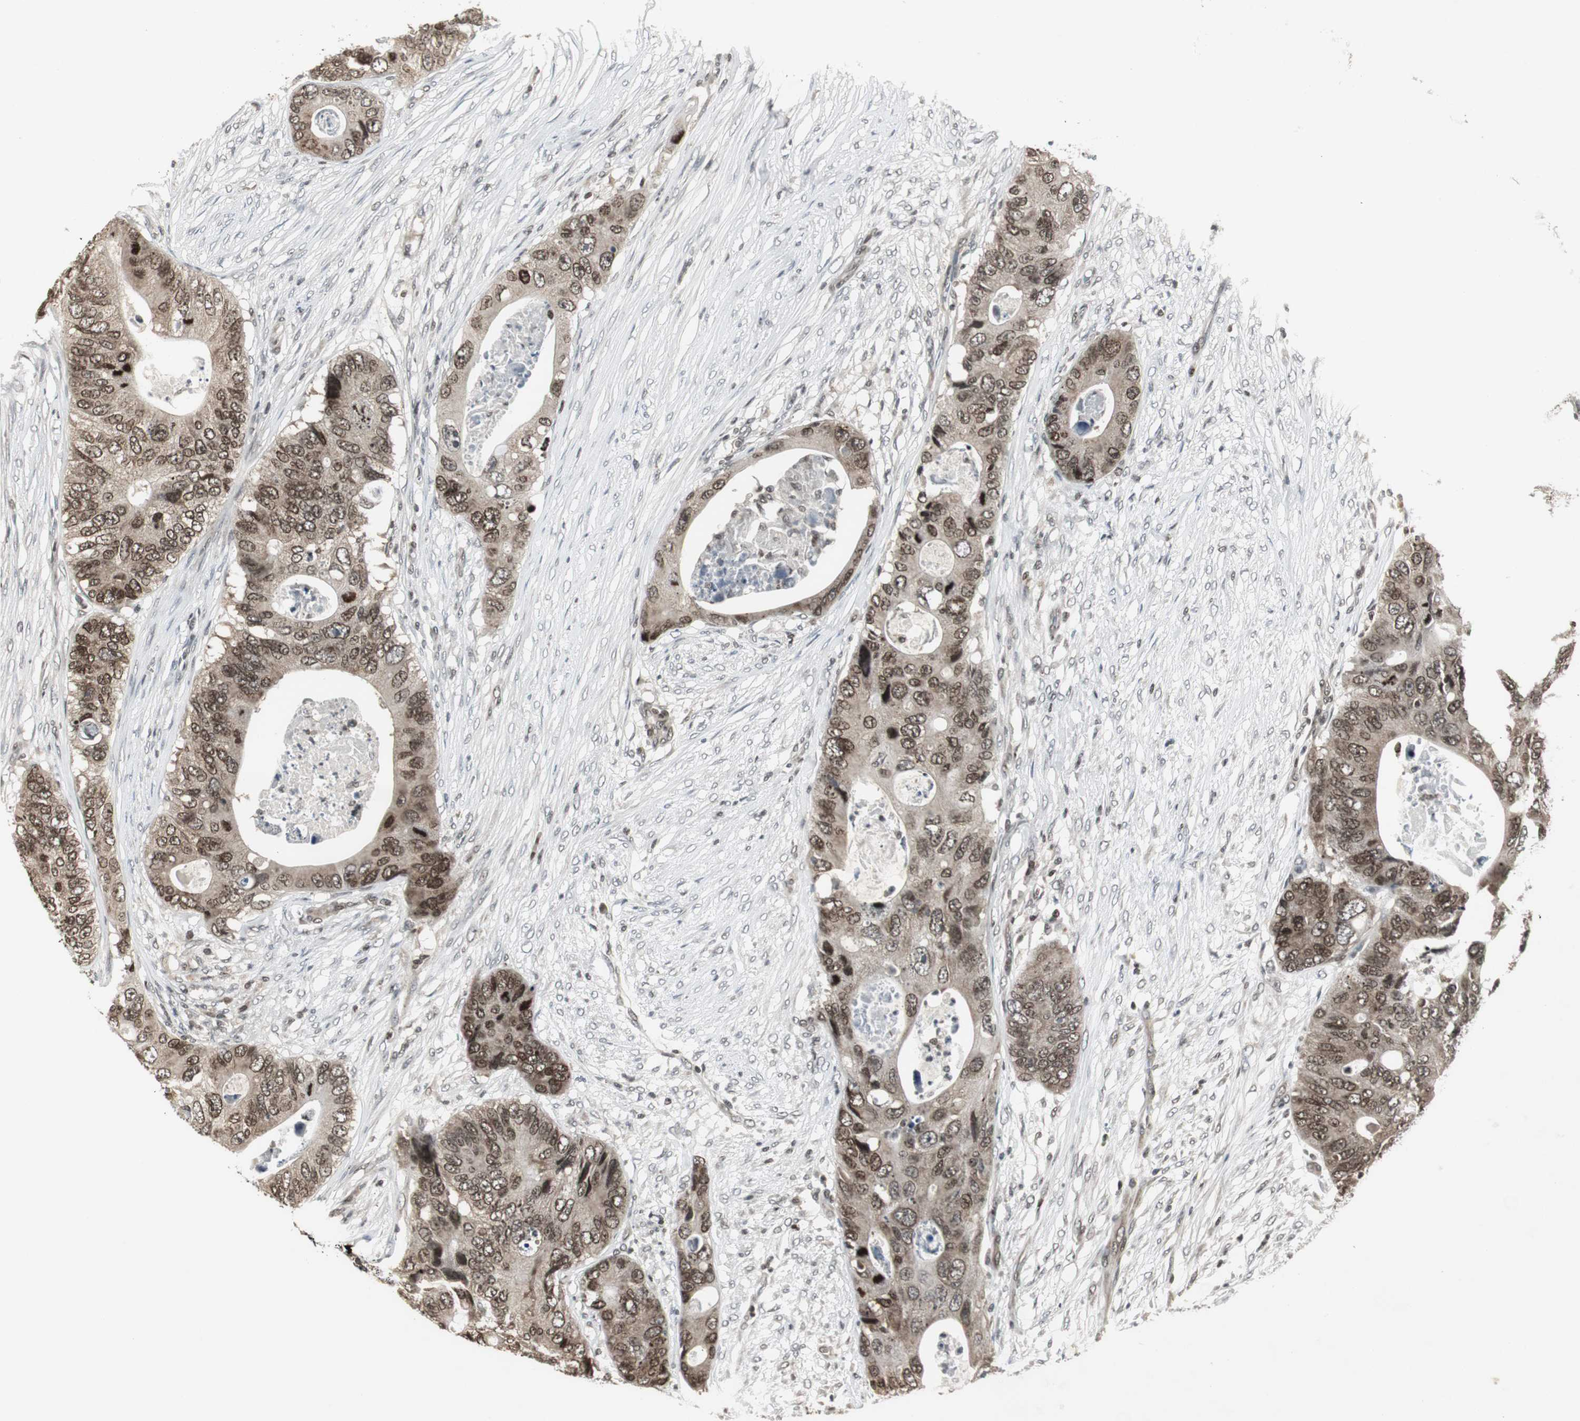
{"staining": {"intensity": "strong", "quantity": ">75%", "location": "cytoplasmic/membranous,nuclear"}, "tissue": "colorectal cancer", "cell_type": "Tumor cells", "image_type": "cancer", "snomed": [{"axis": "morphology", "description": "Adenocarcinoma, NOS"}, {"axis": "topography", "description": "Colon"}], "caption": "Strong cytoplasmic/membranous and nuclear expression is appreciated in about >75% of tumor cells in colorectal cancer. Nuclei are stained in blue.", "gene": "MPG", "patient": {"sex": "male", "age": 71}}